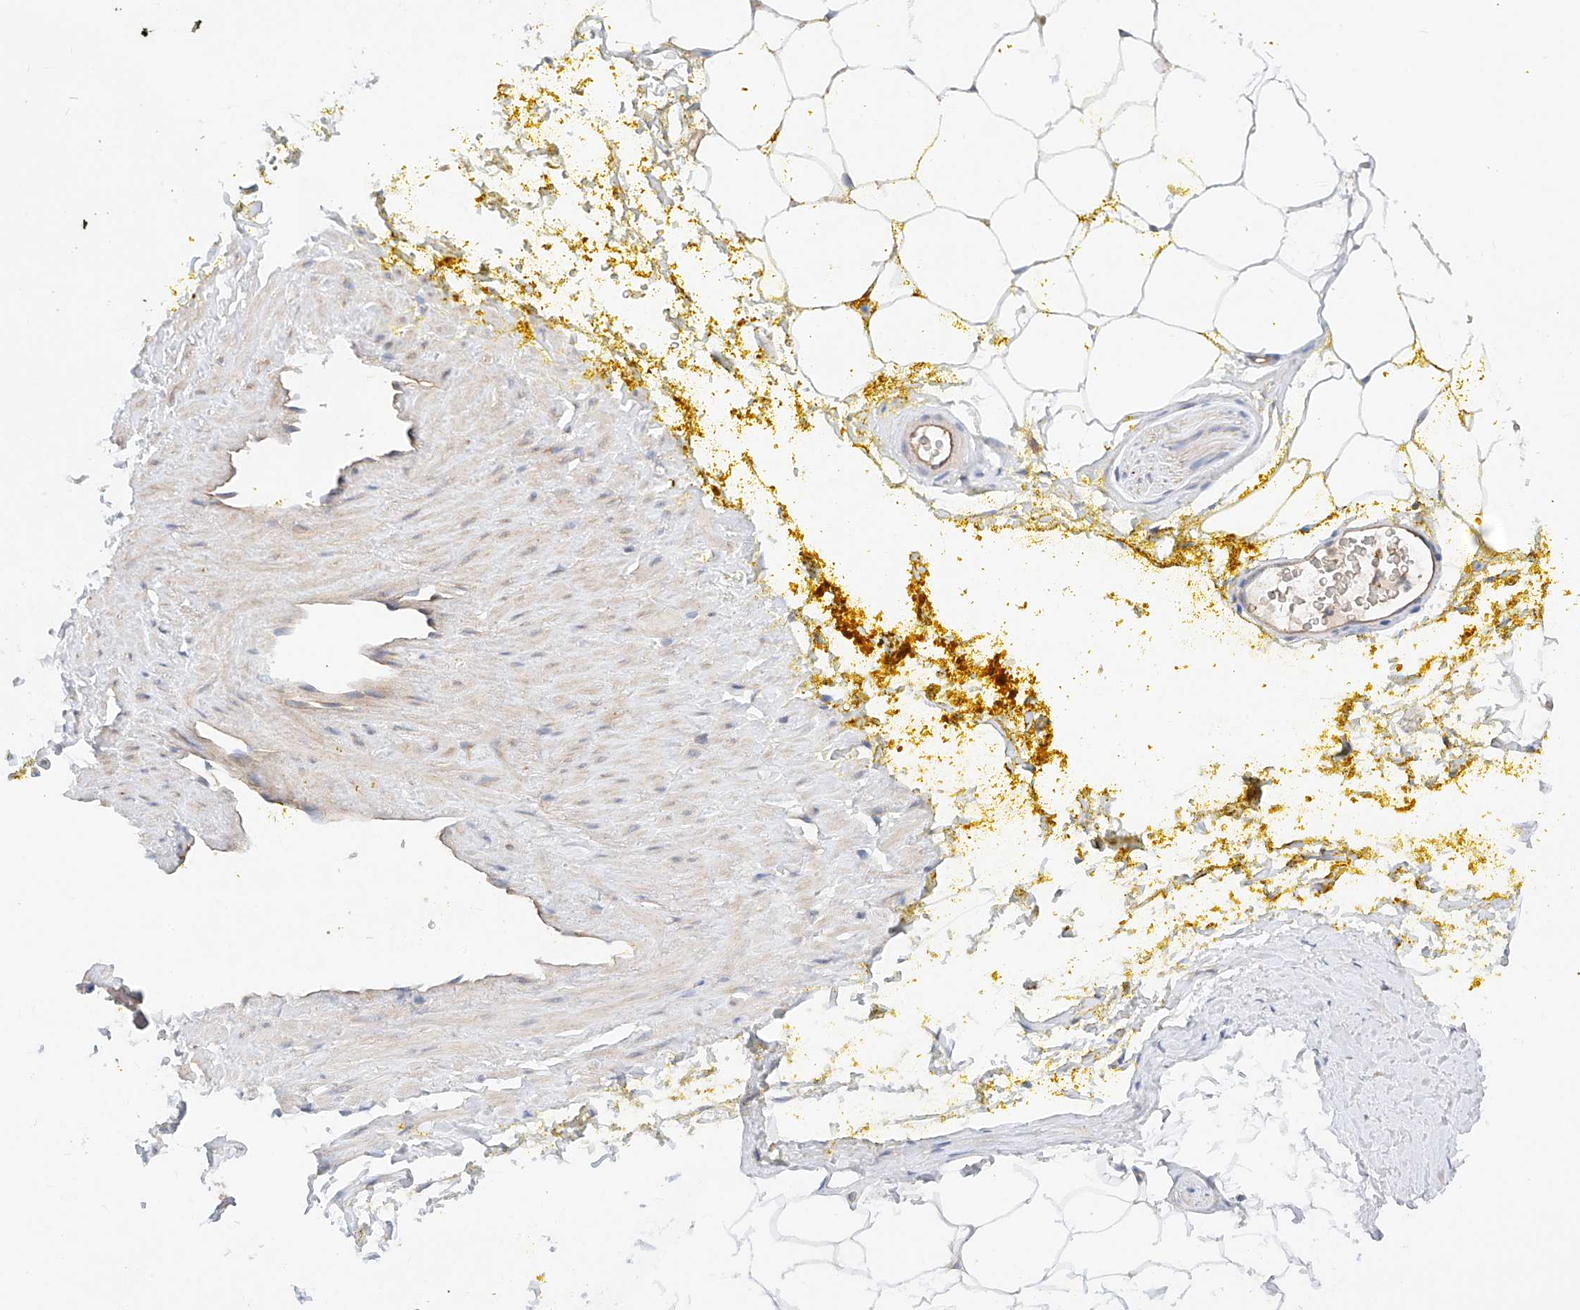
{"staining": {"intensity": "negative", "quantity": "none", "location": "none"}, "tissue": "adipose tissue", "cell_type": "Adipocytes", "image_type": "normal", "snomed": [{"axis": "morphology", "description": "Normal tissue, NOS"}, {"axis": "morphology", "description": "Adenocarcinoma, Low grade"}, {"axis": "topography", "description": "Prostate"}, {"axis": "topography", "description": "Peripheral nerve tissue"}], "caption": "Human adipose tissue stained for a protein using immunohistochemistry (IHC) shows no positivity in adipocytes.", "gene": "NR1D1", "patient": {"sex": "male", "age": 63}}